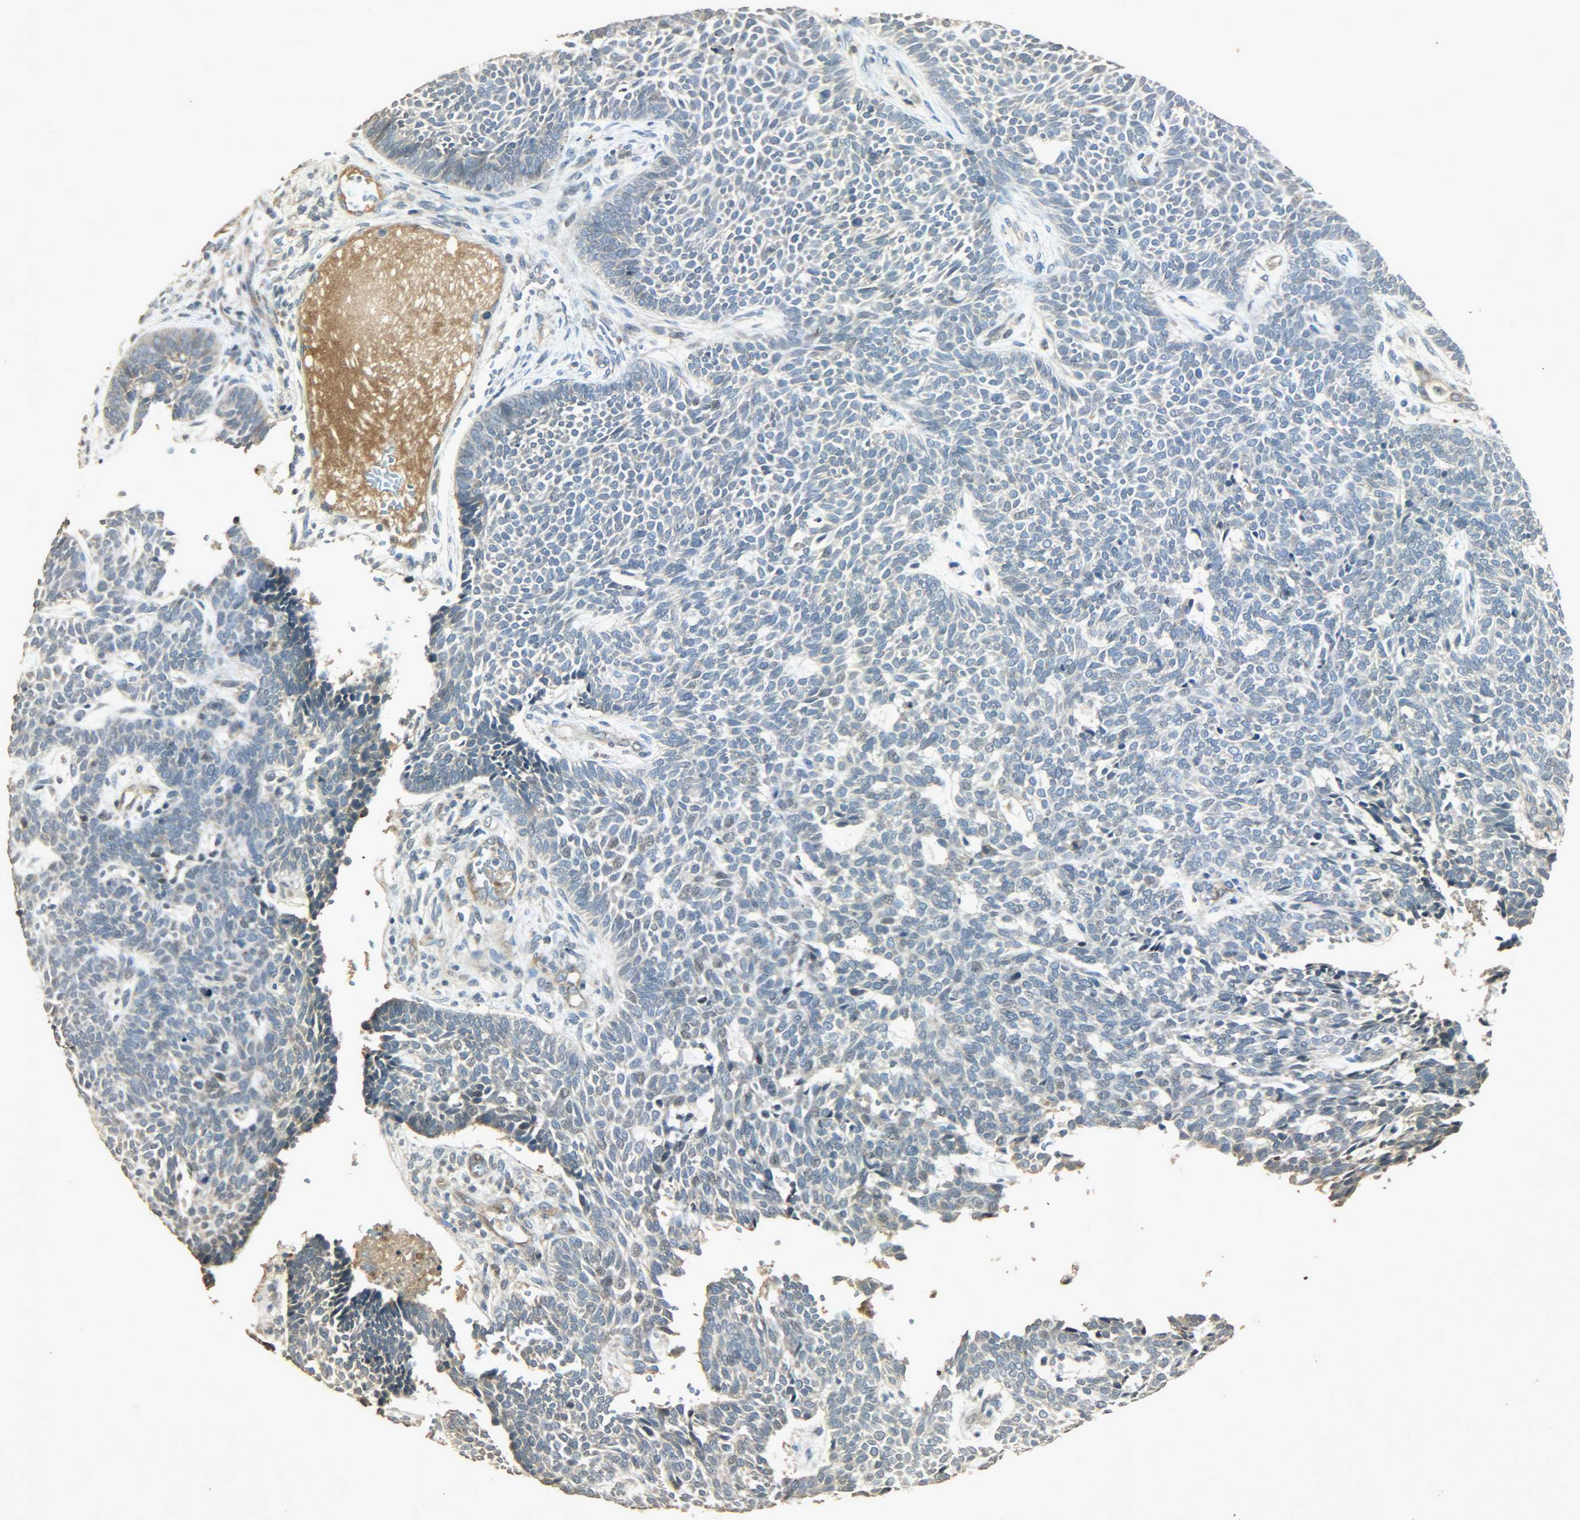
{"staining": {"intensity": "weak", "quantity": "<25%", "location": "cytoplasmic/membranous"}, "tissue": "skin cancer", "cell_type": "Tumor cells", "image_type": "cancer", "snomed": [{"axis": "morphology", "description": "Normal tissue, NOS"}, {"axis": "morphology", "description": "Basal cell carcinoma"}, {"axis": "topography", "description": "Skin"}], "caption": "An image of human skin cancer (basal cell carcinoma) is negative for staining in tumor cells.", "gene": "ATP2B1", "patient": {"sex": "male", "age": 87}}